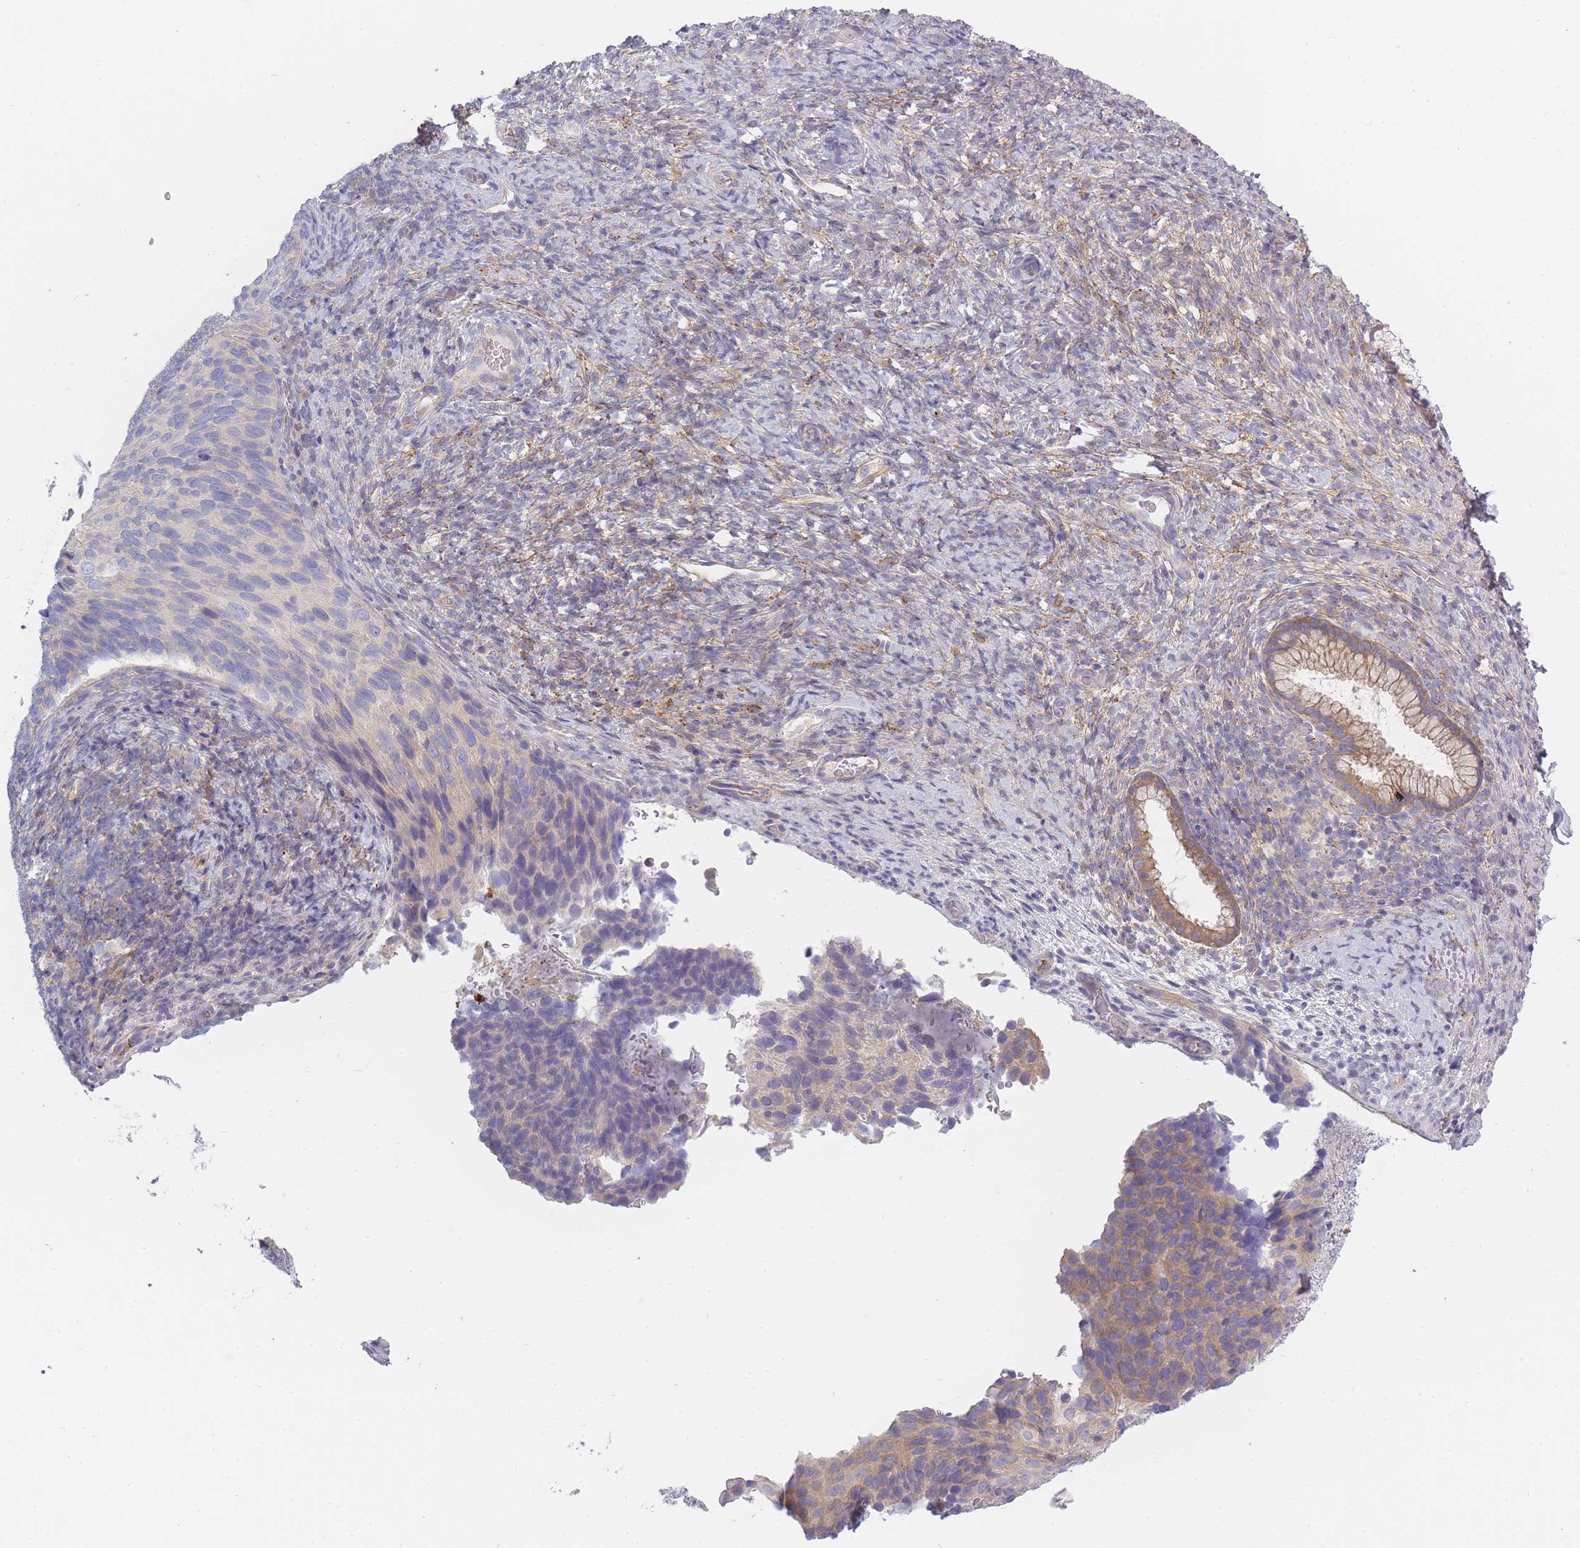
{"staining": {"intensity": "negative", "quantity": "none", "location": "none"}, "tissue": "cervical cancer", "cell_type": "Tumor cells", "image_type": "cancer", "snomed": [{"axis": "morphology", "description": "Squamous cell carcinoma, NOS"}, {"axis": "topography", "description": "Cervix"}], "caption": "Immunohistochemistry histopathology image of cervical cancer (squamous cell carcinoma) stained for a protein (brown), which shows no positivity in tumor cells.", "gene": "AP3M2", "patient": {"sex": "female", "age": 80}}